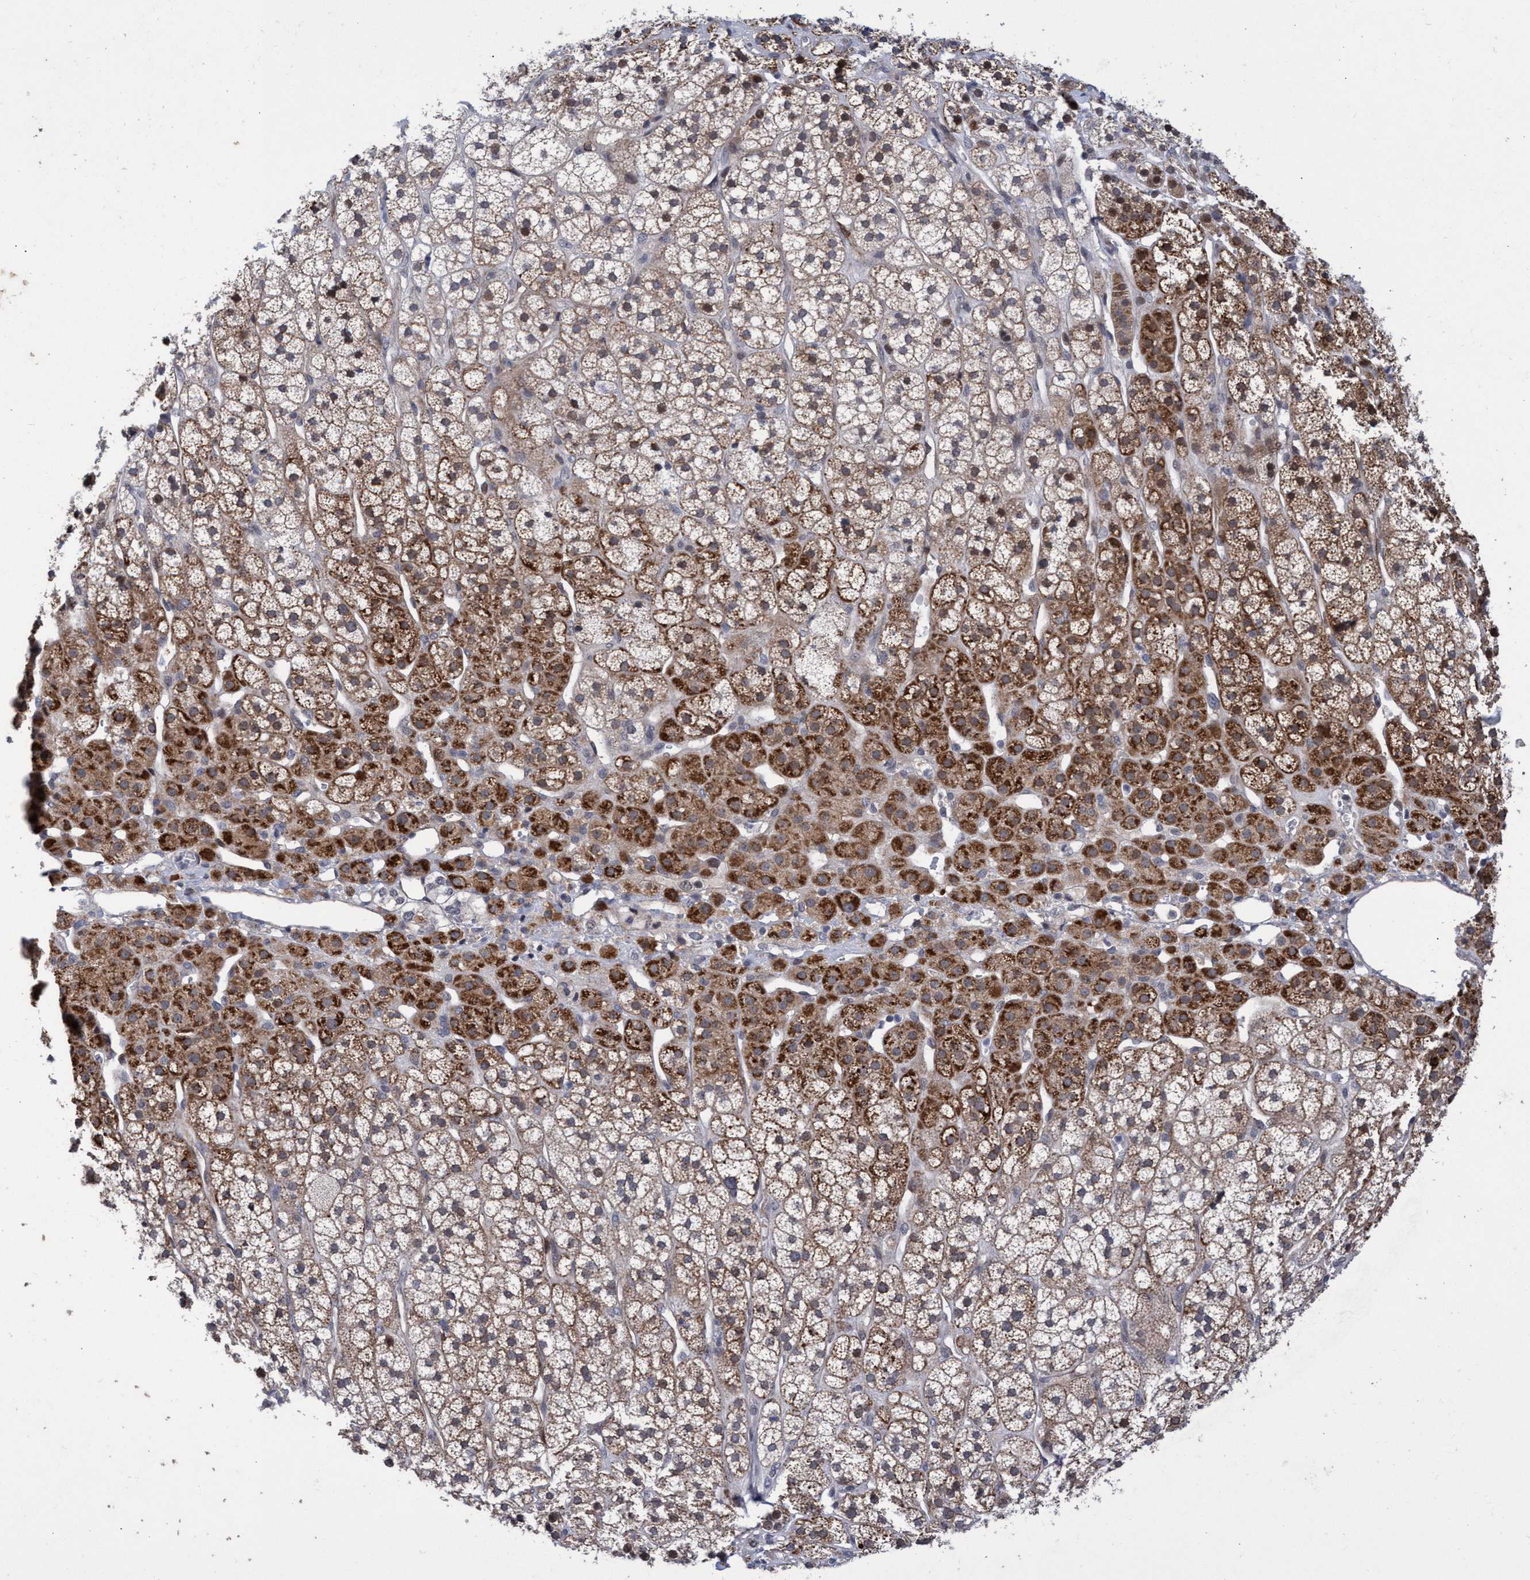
{"staining": {"intensity": "moderate", "quantity": ">75%", "location": "cytoplasmic/membranous"}, "tissue": "adrenal gland", "cell_type": "Glandular cells", "image_type": "normal", "snomed": [{"axis": "morphology", "description": "Normal tissue, NOS"}, {"axis": "topography", "description": "Adrenal gland"}], "caption": "Protein staining shows moderate cytoplasmic/membranous positivity in about >75% of glandular cells in unremarkable adrenal gland. (DAB (3,3'-diaminobenzidine) = brown stain, brightfield microscopy at high magnification).", "gene": "ZNF750", "patient": {"sex": "male", "age": 56}}